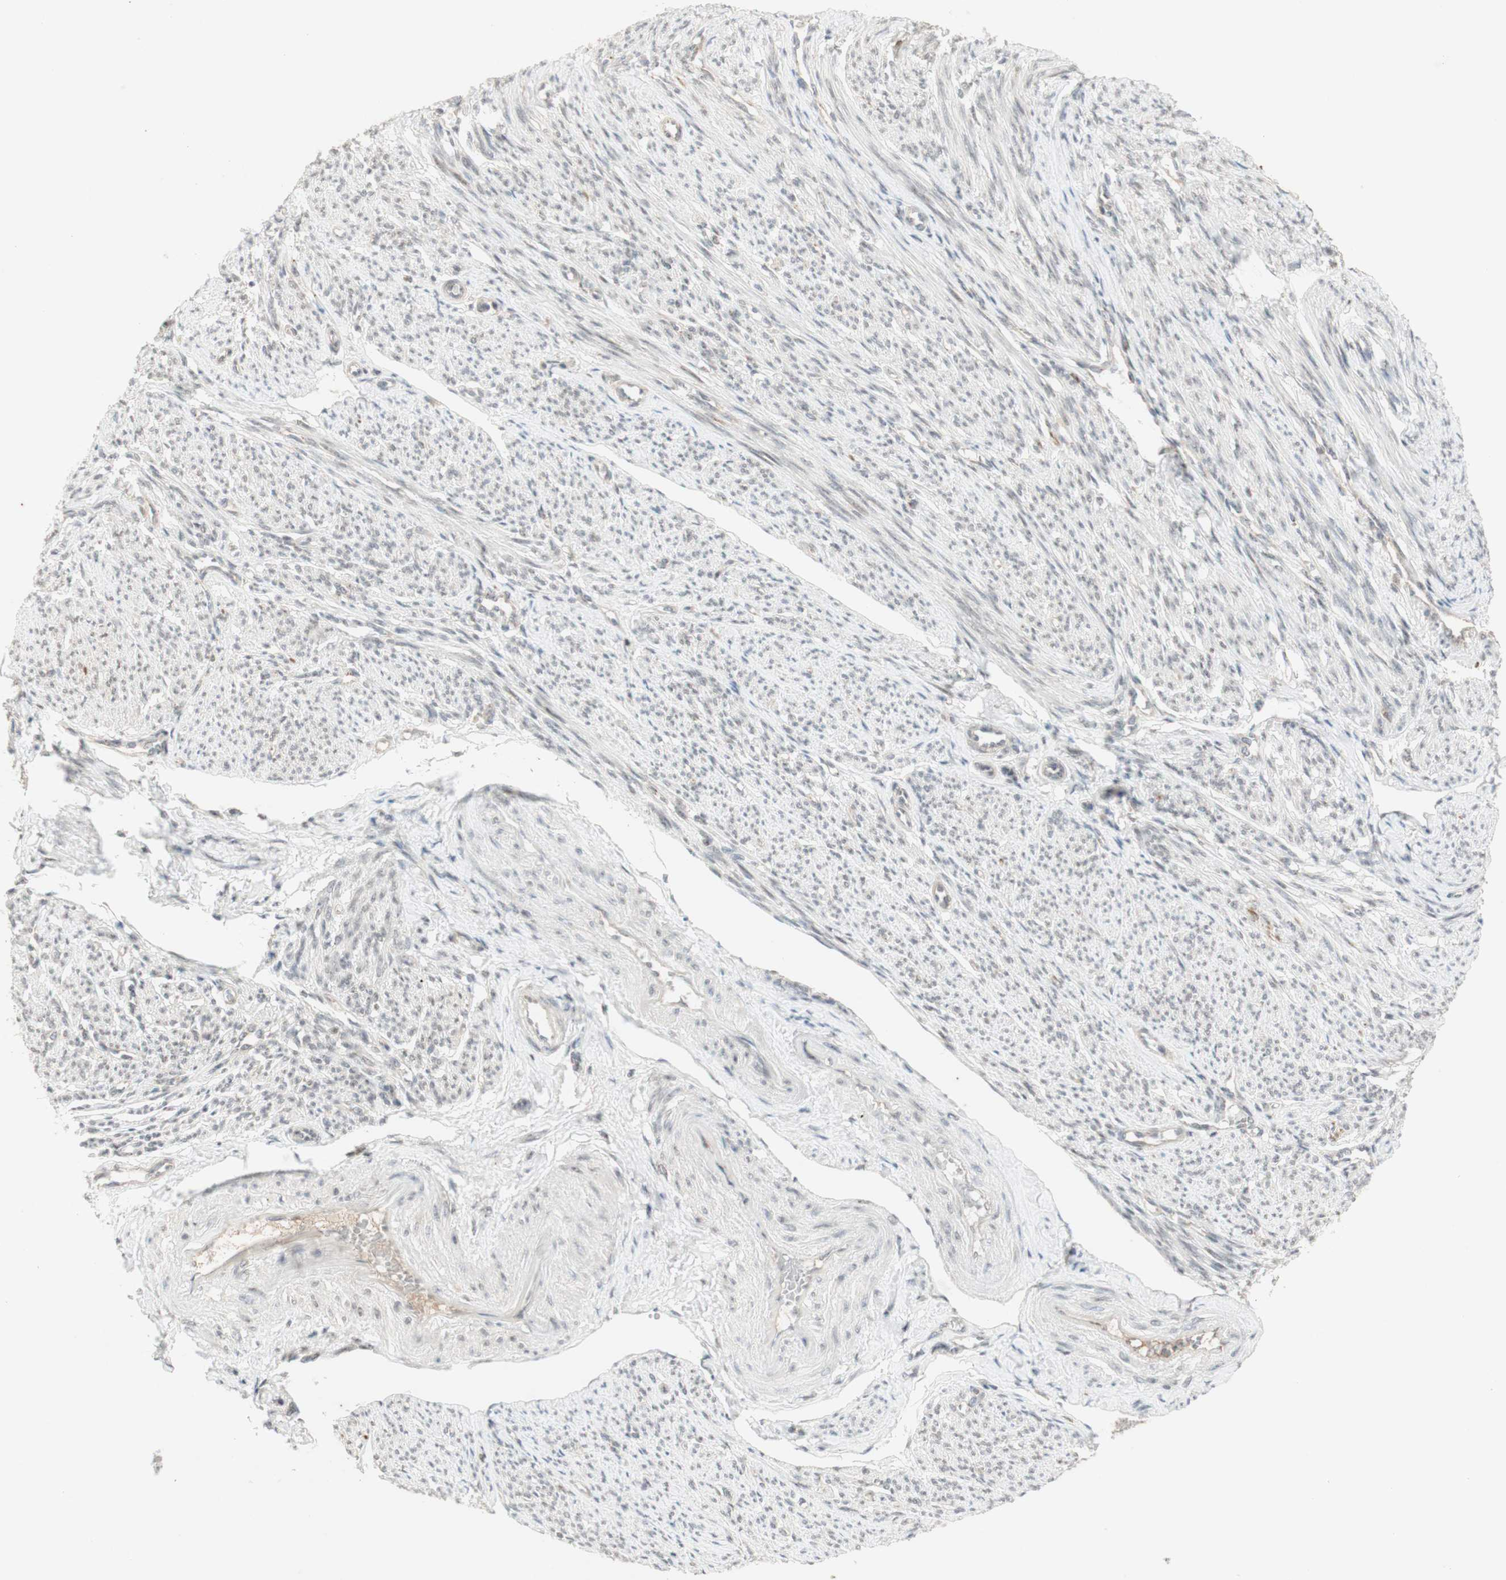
{"staining": {"intensity": "weak", "quantity": ">75%", "location": "cytoplasmic/membranous,nuclear"}, "tissue": "smooth muscle", "cell_type": "Smooth muscle cells", "image_type": "normal", "snomed": [{"axis": "morphology", "description": "Normal tissue, NOS"}, {"axis": "topography", "description": "Smooth muscle"}], "caption": "Immunohistochemical staining of normal human smooth muscle exhibits weak cytoplasmic/membranous,nuclear protein staining in about >75% of smooth muscle cells.", "gene": "CYLD", "patient": {"sex": "female", "age": 65}}